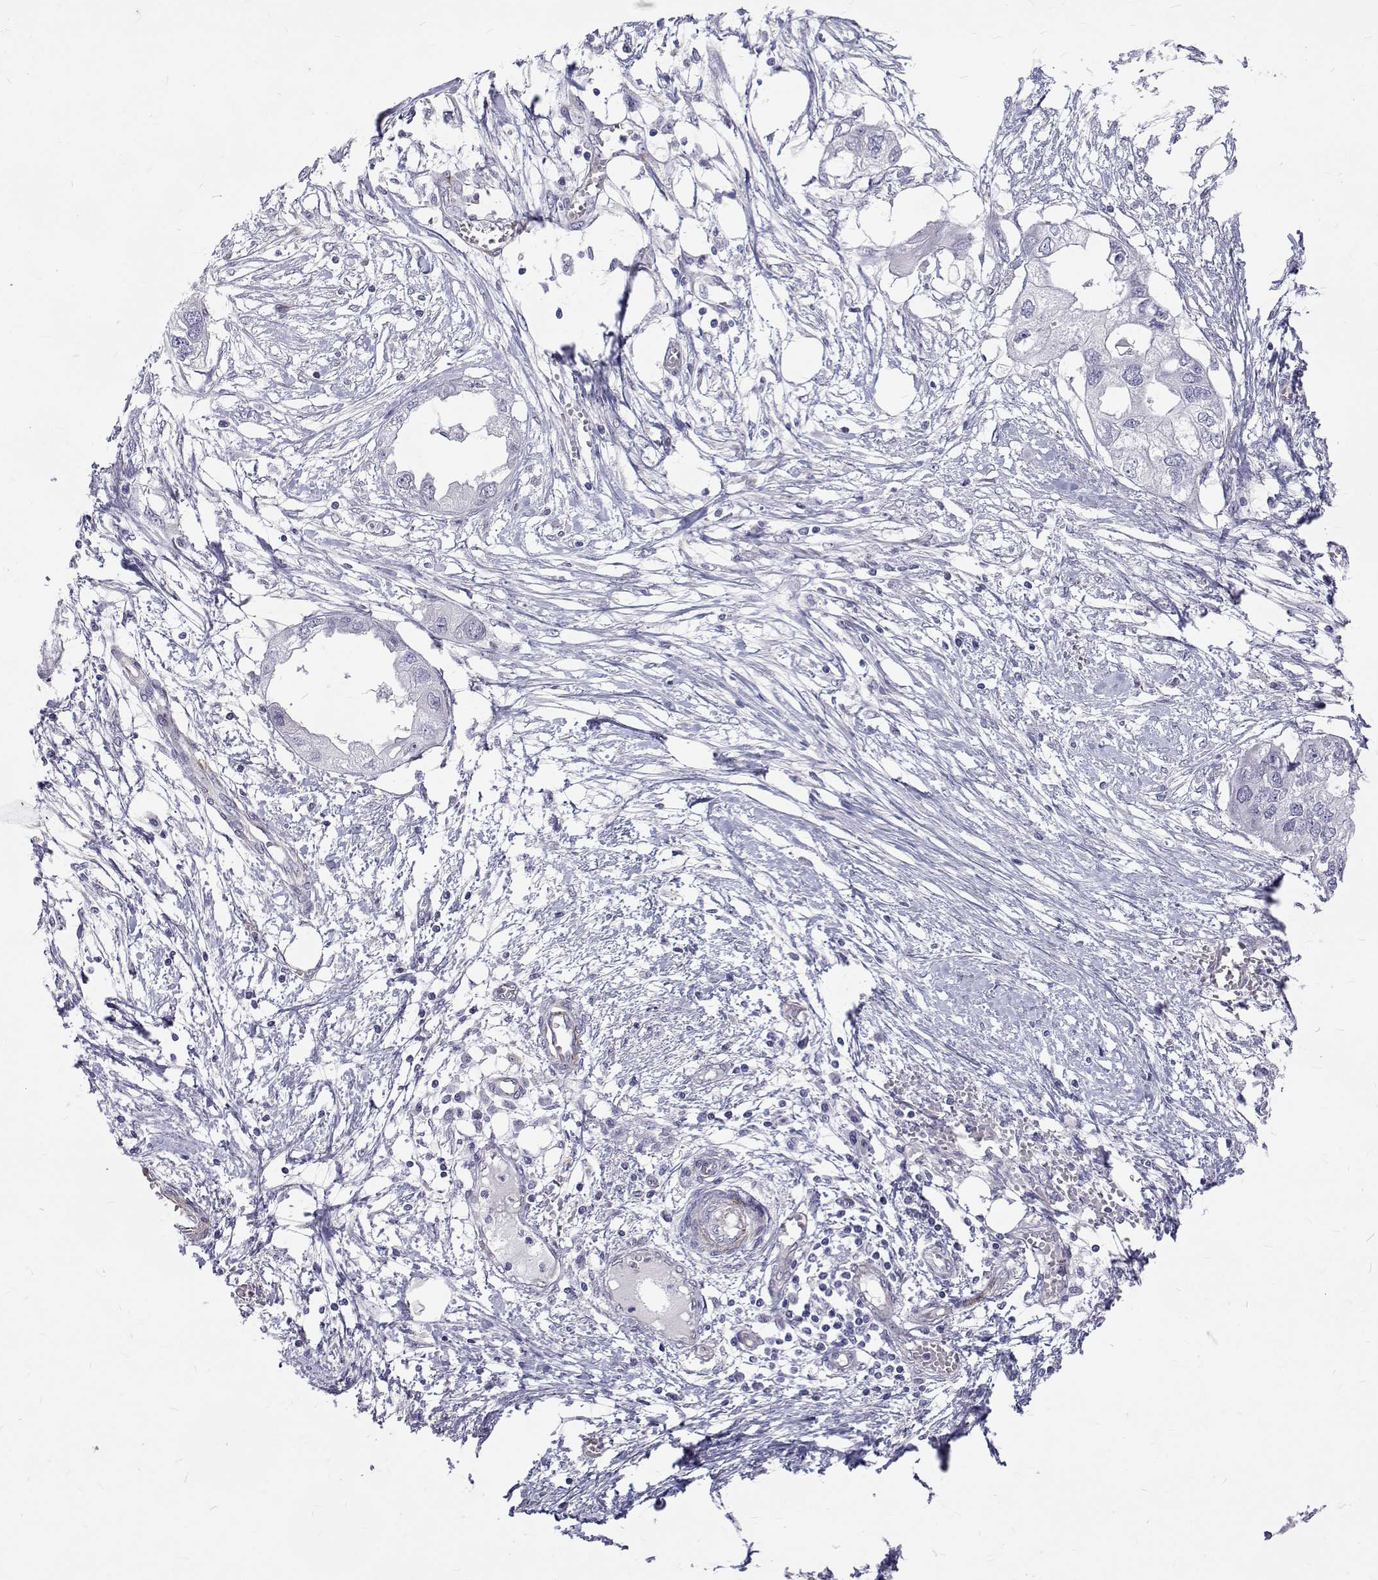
{"staining": {"intensity": "negative", "quantity": "none", "location": "none"}, "tissue": "endometrial cancer", "cell_type": "Tumor cells", "image_type": "cancer", "snomed": [{"axis": "morphology", "description": "Adenocarcinoma, NOS"}, {"axis": "morphology", "description": "Adenocarcinoma, metastatic, NOS"}, {"axis": "topography", "description": "Adipose tissue"}, {"axis": "topography", "description": "Endometrium"}], "caption": "An immunohistochemistry micrograph of endometrial adenocarcinoma is shown. There is no staining in tumor cells of endometrial adenocarcinoma.", "gene": "OPRPN", "patient": {"sex": "female", "age": 67}}